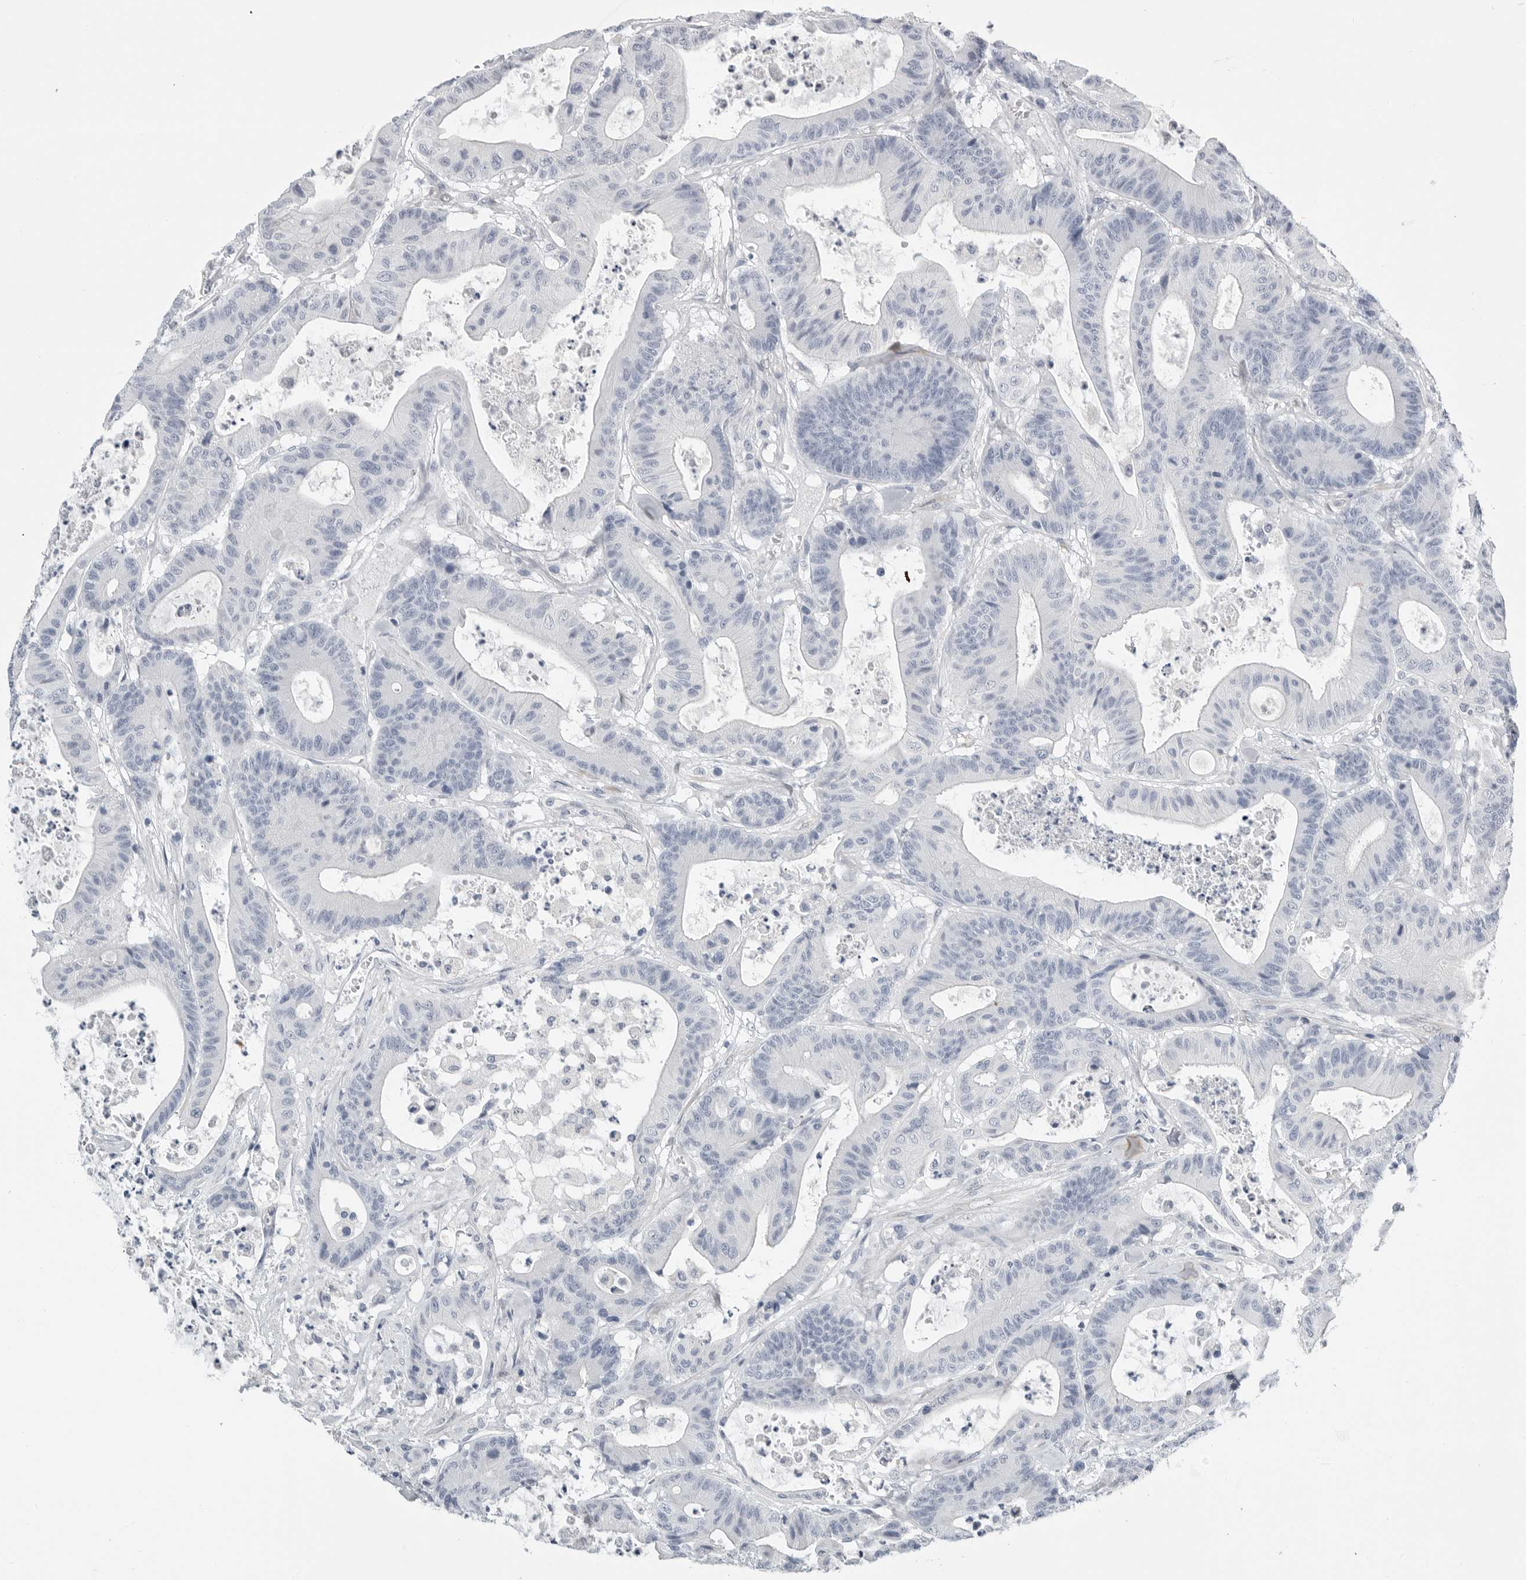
{"staining": {"intensity": "negative", "quantity": "none", "location": "none"}, "tissue": "colorectal cancer", "cell_type": "Tumor cells", "image_type": "cancer", "snomed": [{"axis": "morphology", "description": "Adenocarcinoma, NOS"}, {"axis": "topography", "description": "Colon"}], "caption": "Tumor cells are negative for protein expression in human colorectal cancer.", "gene": "PLN", "patient": {"sex": "female", "age": 84}}